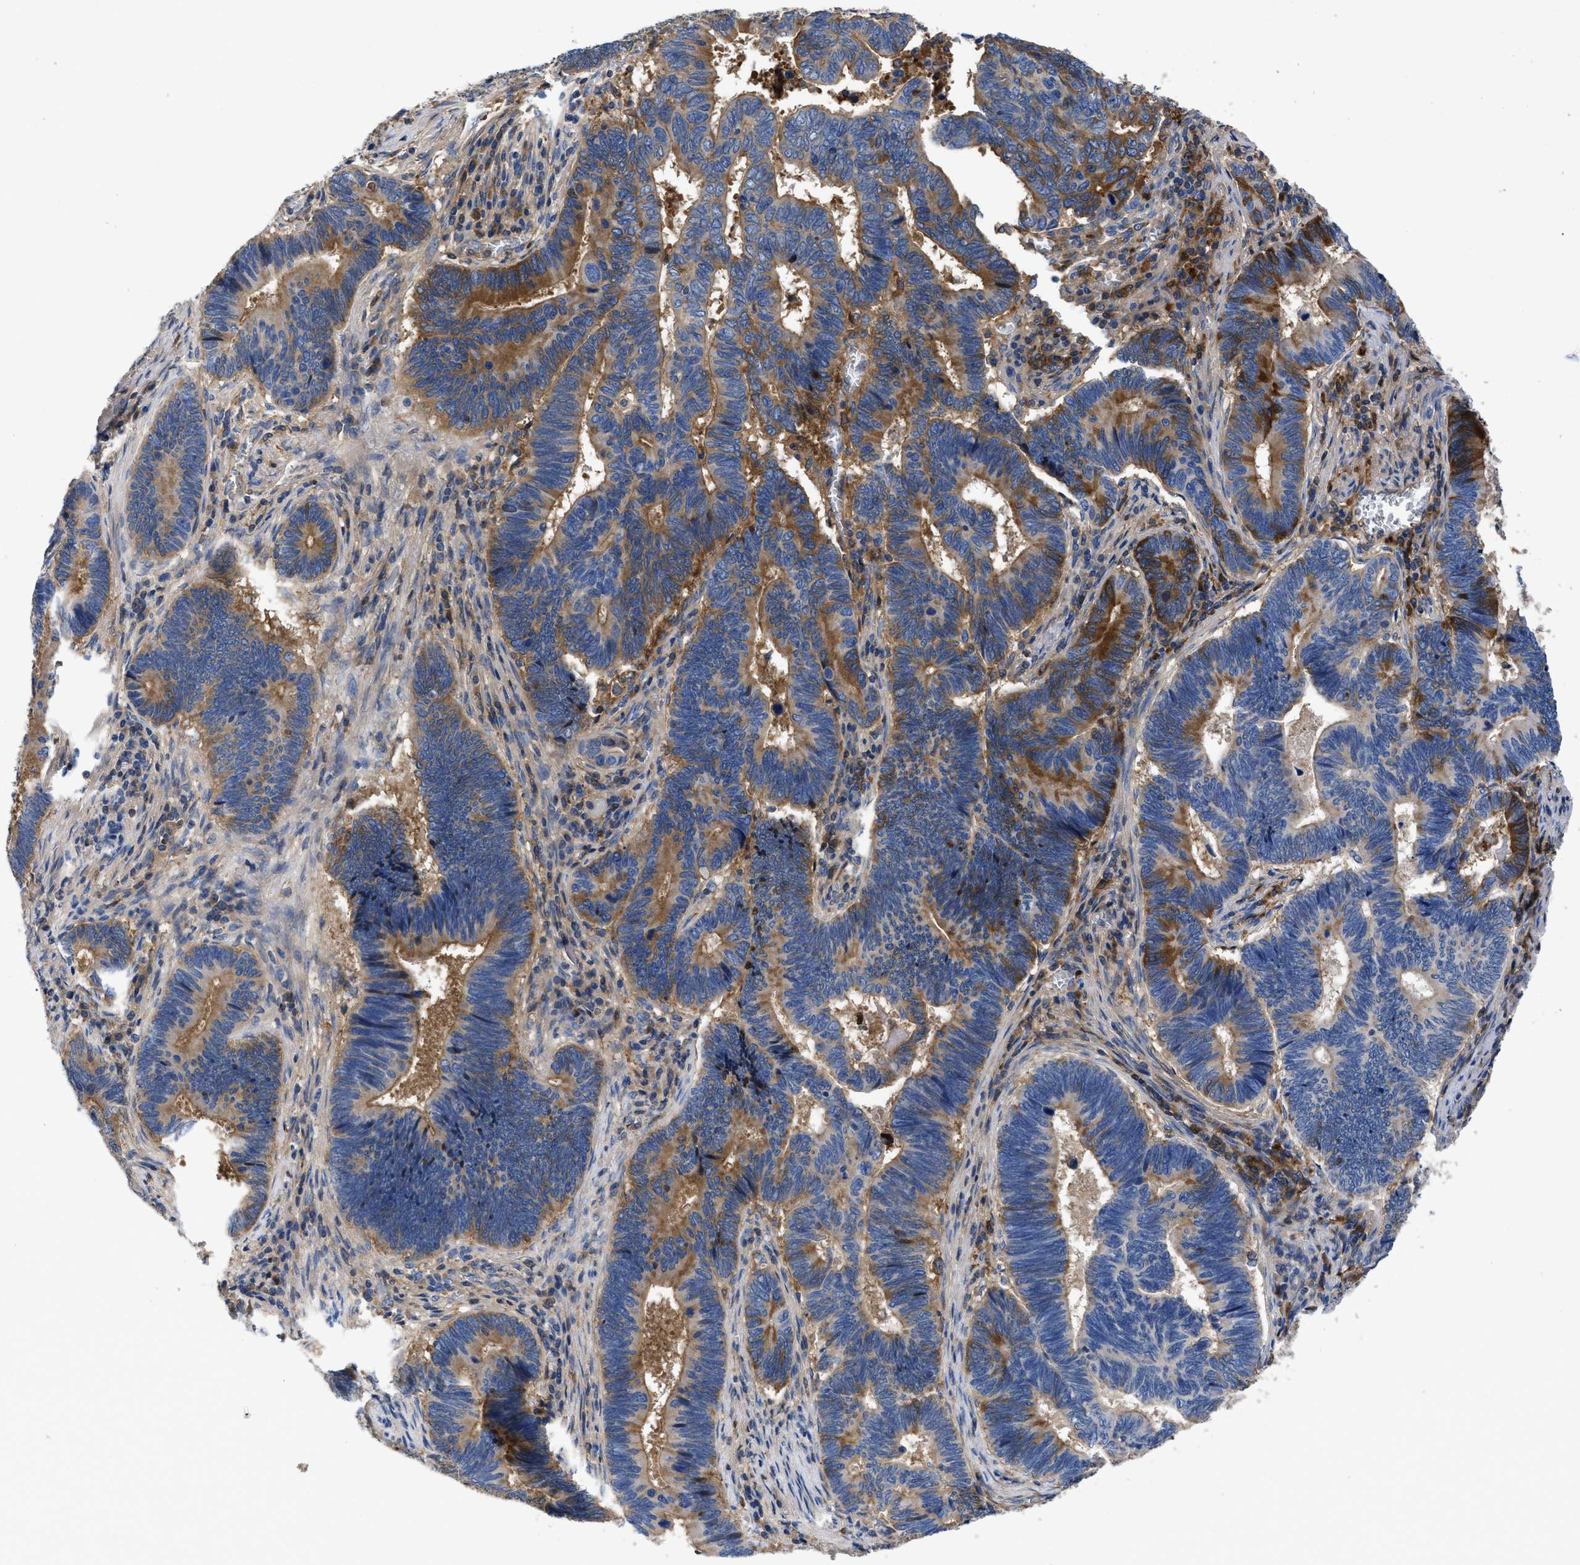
{"staining": {"intensity": "moderate", "quantity": ">75%", "location": "cytoplasmic/membranous"}, "tissue": "pancreatic cancer", "cell_type": "Tumor cells", "image_type": "cancer", "snomed": [{"axis": "morphology", "description": "Adenocarcinoma, NOS"}, {"axis": "topography", "description": "Pancreas"}], "caption": "Pancreatic adenocarcinoma was stained to show a protein in brown. There is medium levels of moderate cytoplasmic/membranous expression in approximately >75% of tumor cells.", "gene": "SERPINA6", "patient": {"sex": "female", "age": 70}}